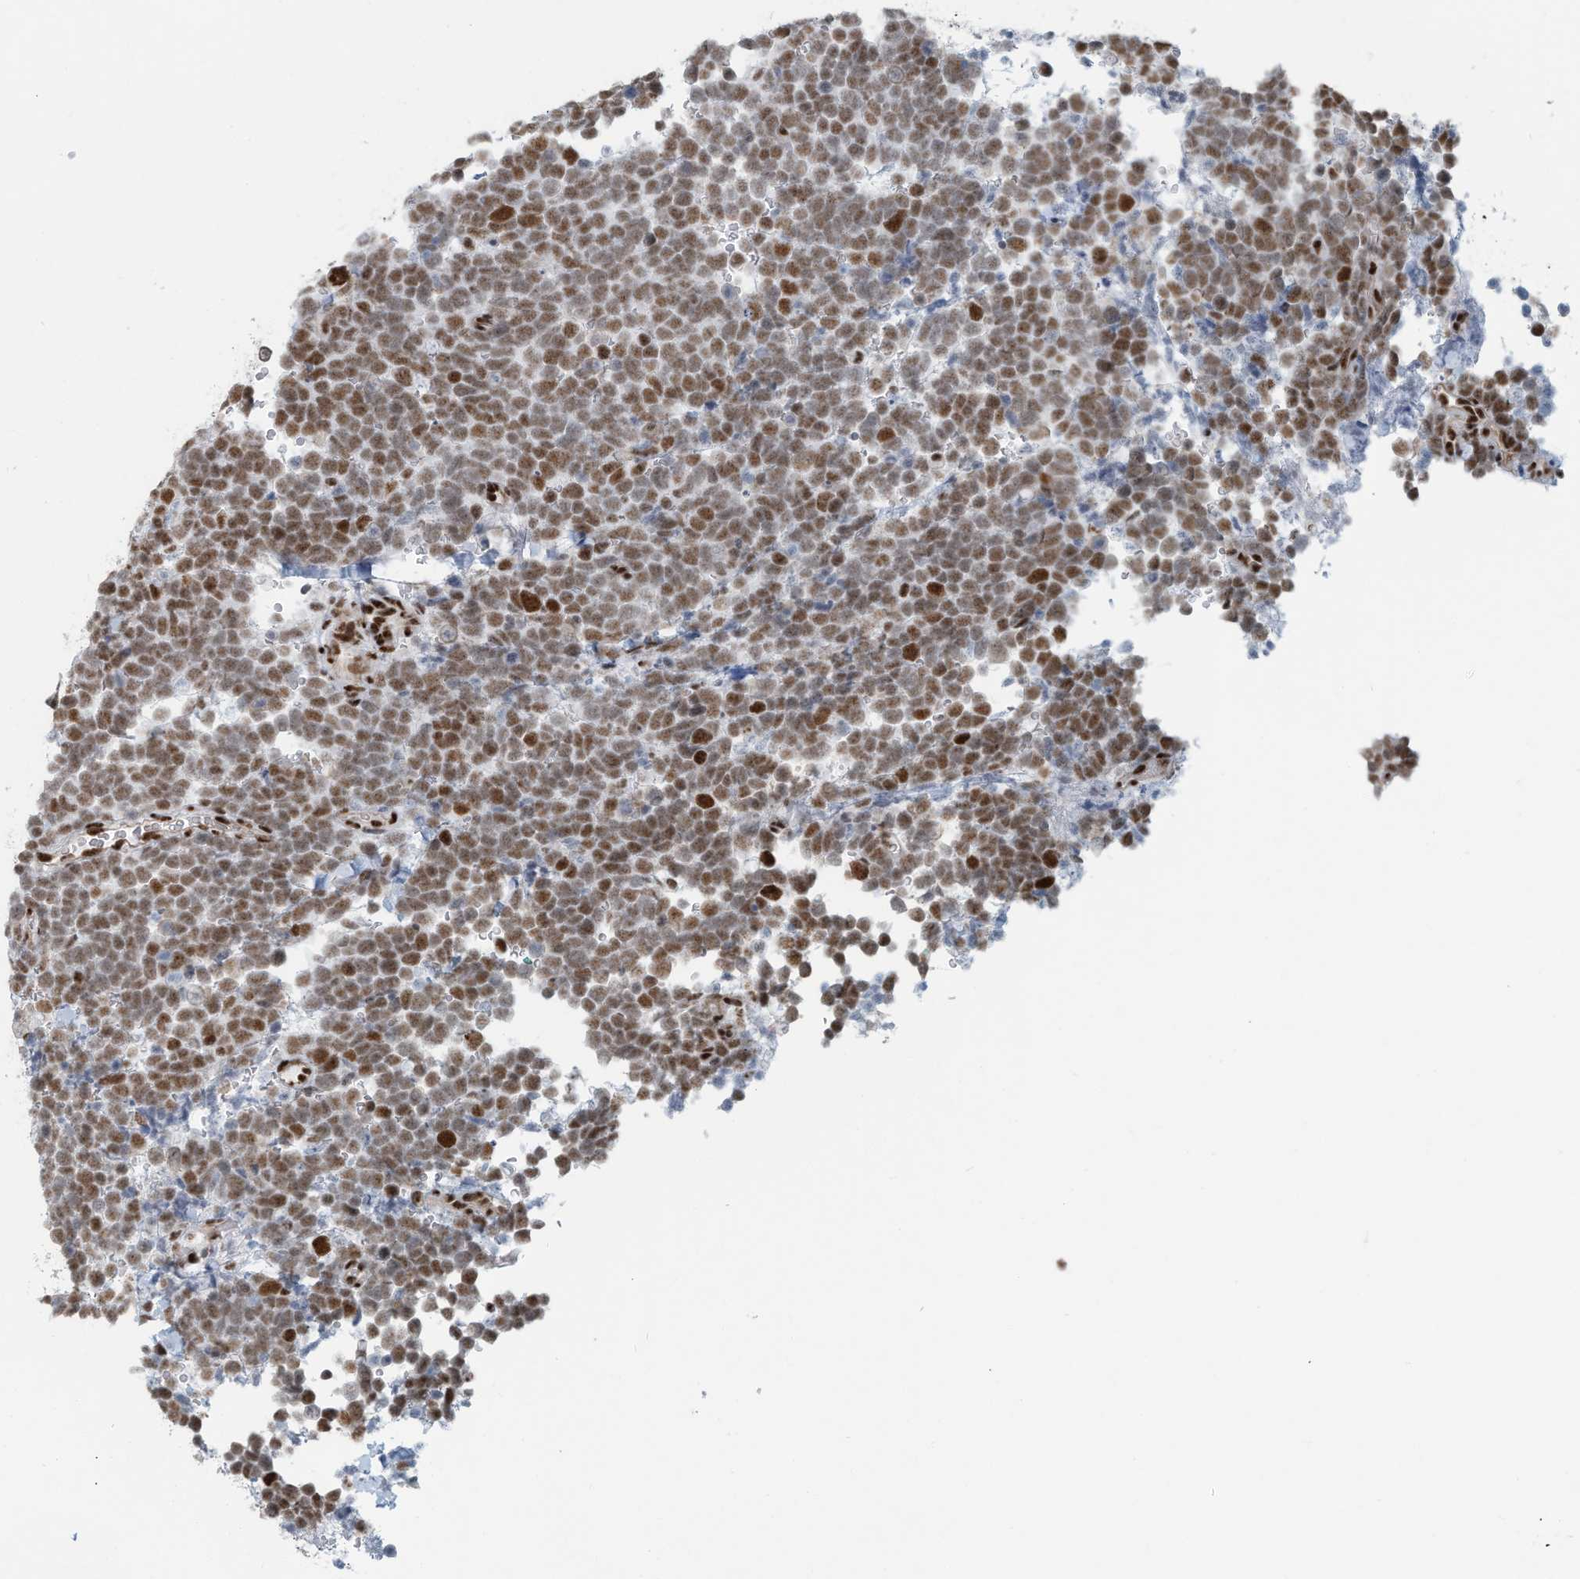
{"staining": {"intensity": "strong", "quantity": ">75%", "location": "nuclear"}, "tissue": "urothelial cancer", "cell_type": "Tumor cells", "image_type": "cancer", "snomed": [{"axis": "morphology", "description": "Urothelial carcinoma, High grade"}, {"axis": "topography", "description": "Urinary bladder"}], "caption": "A brown stain highlights strong nuclear expression of a protein in human urothelial cancer tumor cells.", "gene": "SARNP", "patient": {"sex": "female", "age": 82}}